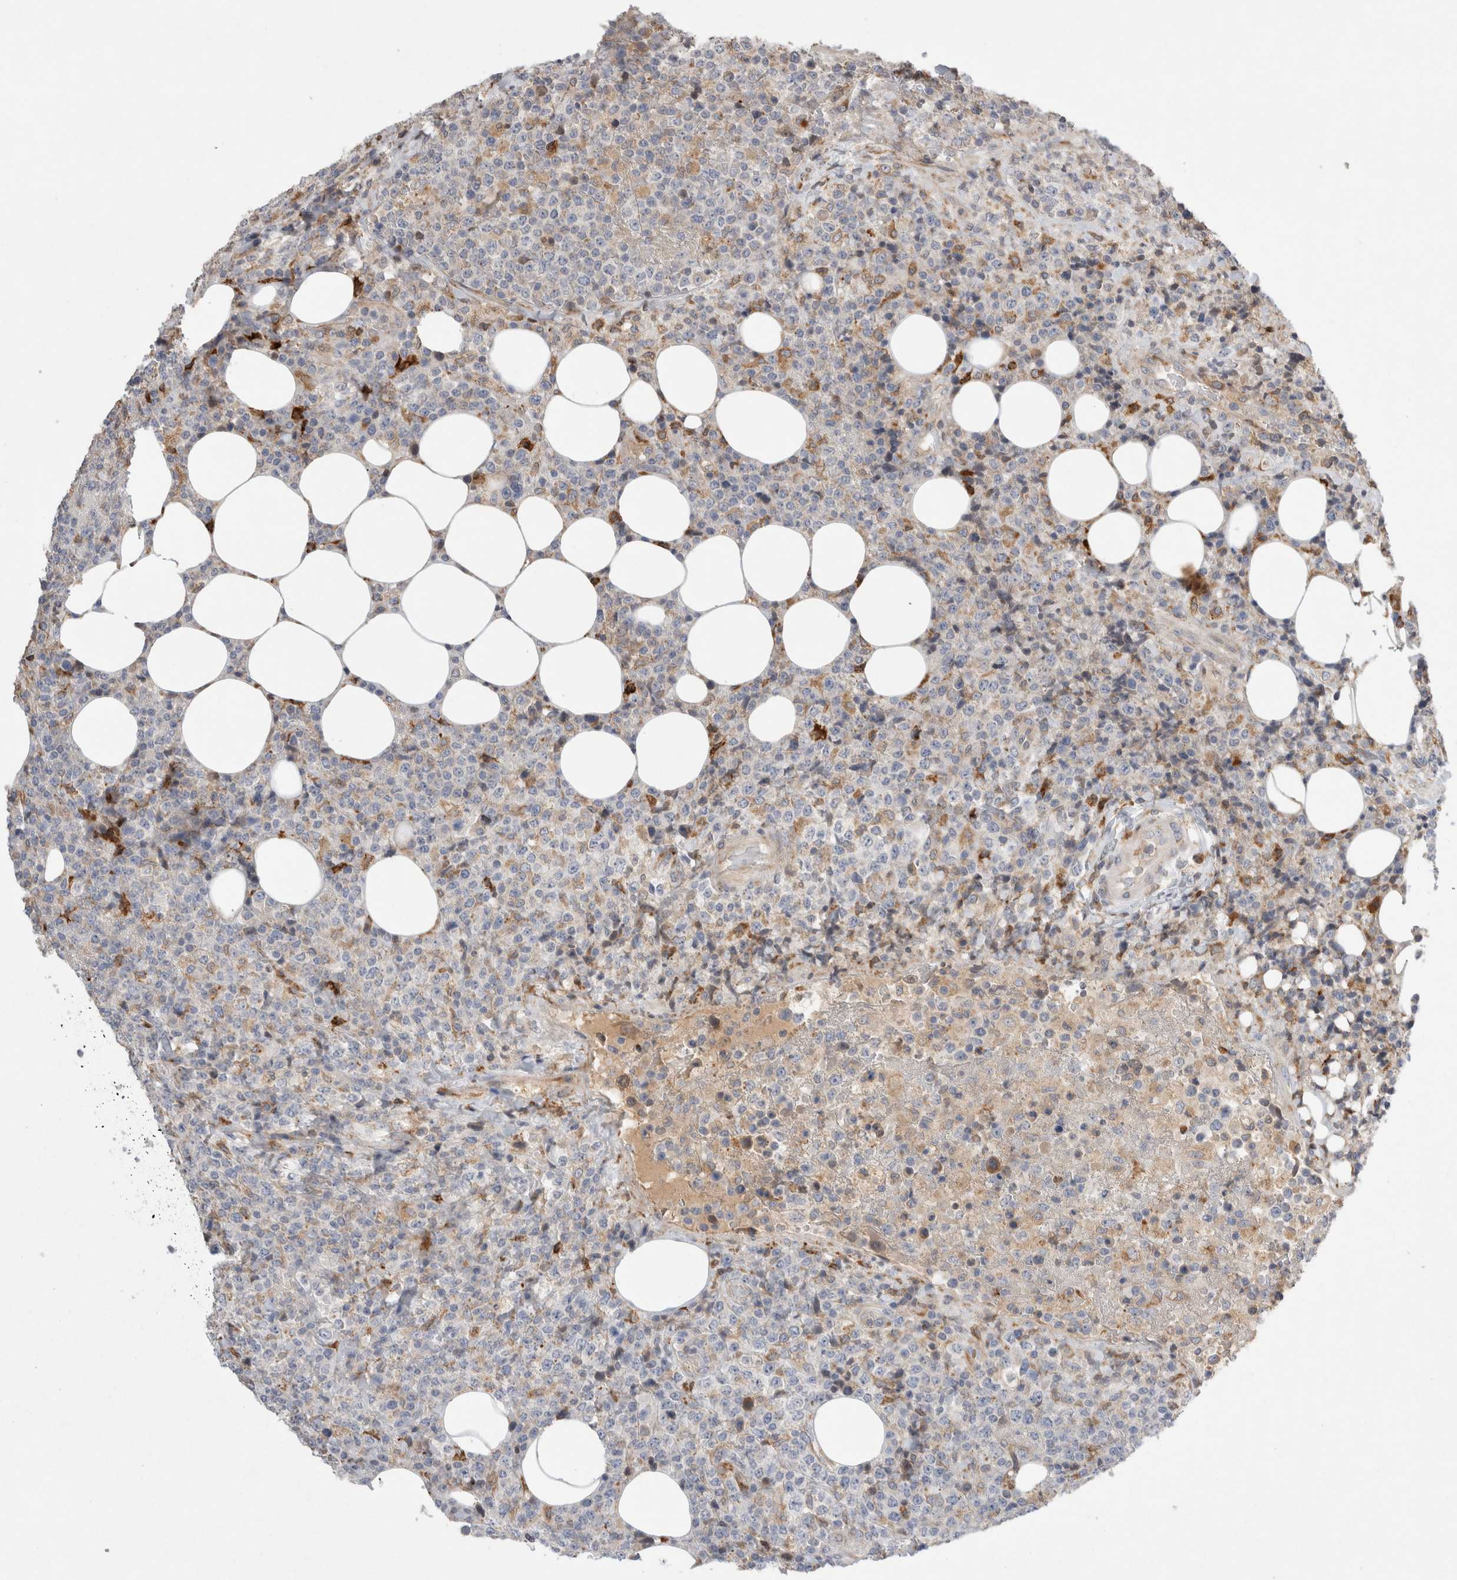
{"staining": {"intensity": "weak", "quantity": "<25%", "location": "cytoplasmic/membranous"}, "tissue": "lymphoma", "cell_type": "Tumor cells", "image_type": "cancer", "snomed": [{"axis": "morphology", "description": "Malignant lymphoma, non-Hodgkin's type, High grade"}, {"axis": "topography", "description": "Lymph node"}], "caption": "Tumor cells show no significant protein staining in high-grade malignant lymphoma, non-Hodgkin's type.", "gene": "TRMT9B", "patient": {"sex": "male", "age": 13}}